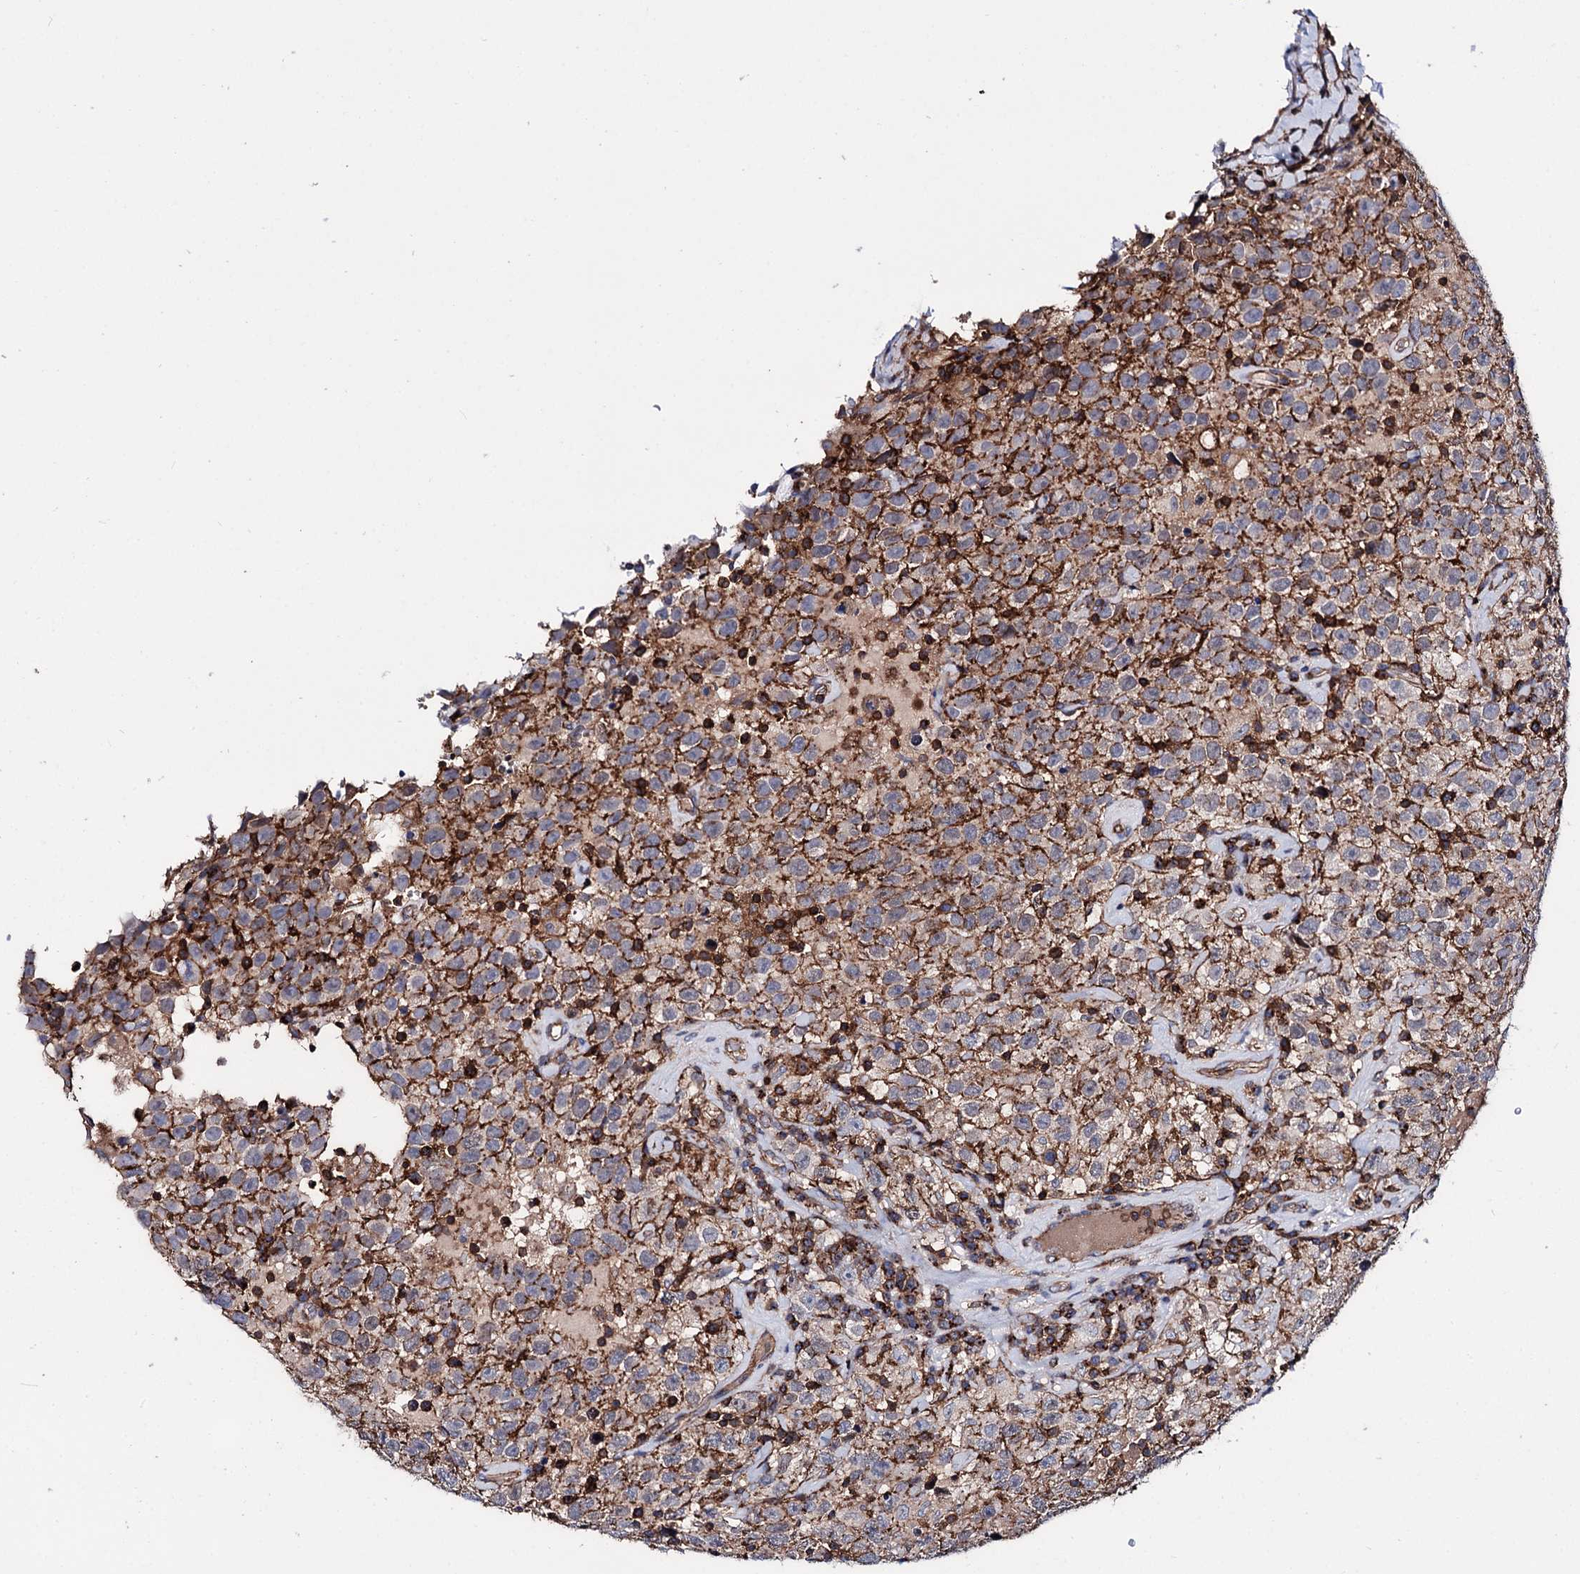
{"staining": {"intensity": "moderate", "quantity": ">75%", "location": "cytoplasmic/membranous"}, "tissue": "testis cancer", "cell_type": "Tumor cells", "image_type": "cancer", "snomed": [{"axis": "morphology", "description": "Seminoma, NOS"}, {"axis": "topography", "description": "Testis"}], "caption": "Seminoma (testis) tissue shows moderate cytoplasmic/membranous expression in approximately >75% of tumor cells, visualized by immunohistochemistry. The protein is stained brown, and the nuclei are stained in blue (DAB (3,3'-diaminobenzidine) IHC with brightfield microscopy, high magnification).", "gene": "DEF6", "patient": {"sex": "male", "age": 41}}